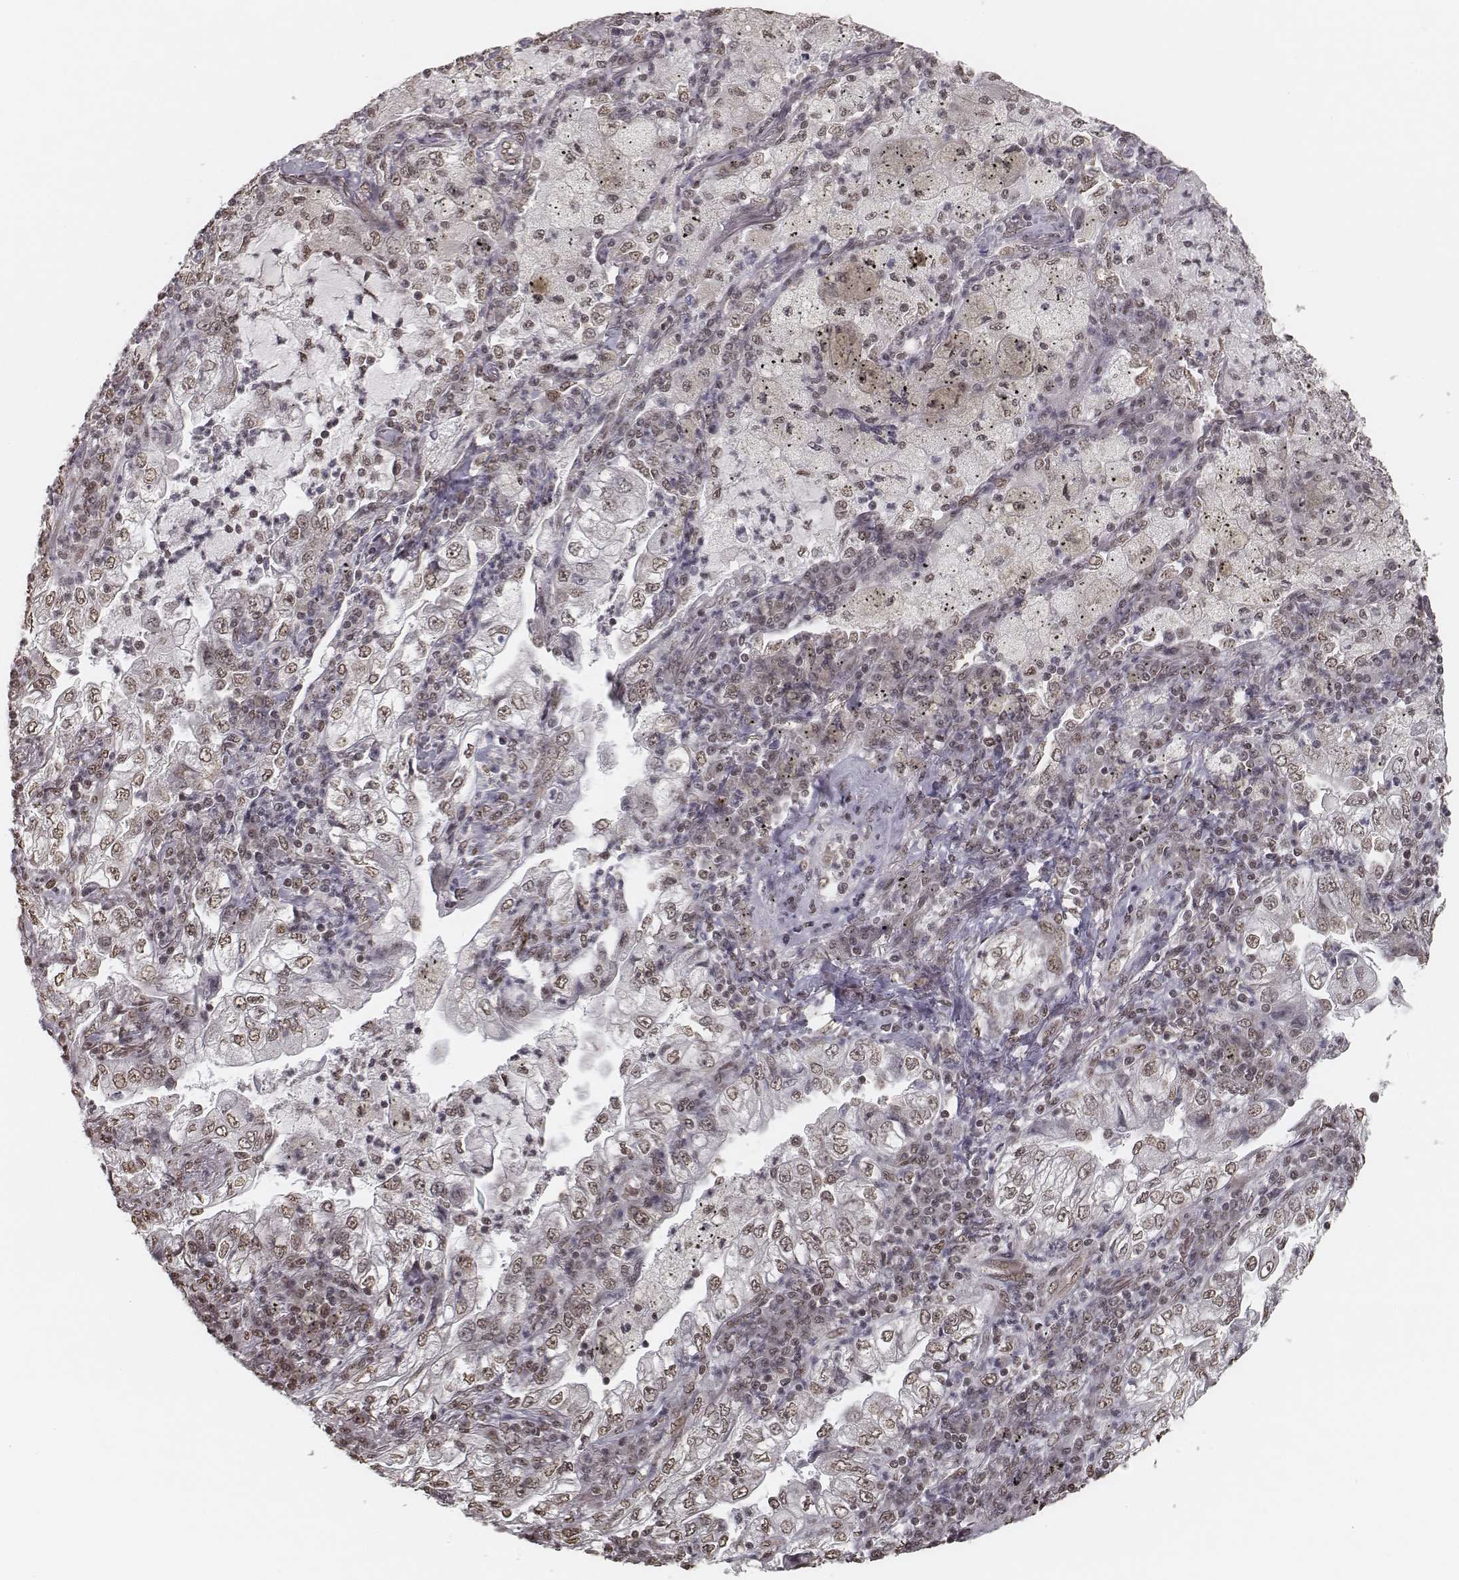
{"staining": {"intensity": "weak", "quantity": ">75%", "location": "nuclear"}, "tissue": "lung cancer", "cell_type": "Tumor cells", "image_type": "cancer", "snomed": [{"axis": "morphology", "description": "Adenocarcinoma, NOS"}, {"axis": "topography", "description": "Lung"}], "caption": "Immunohistochemistry (IHC) of human lung adenocarcinoma displays low levels of weak nuclear expression in about >75% of tumor cells.", "gene": "HMGA2", "patient": {"sex": "female", "age": 73}}